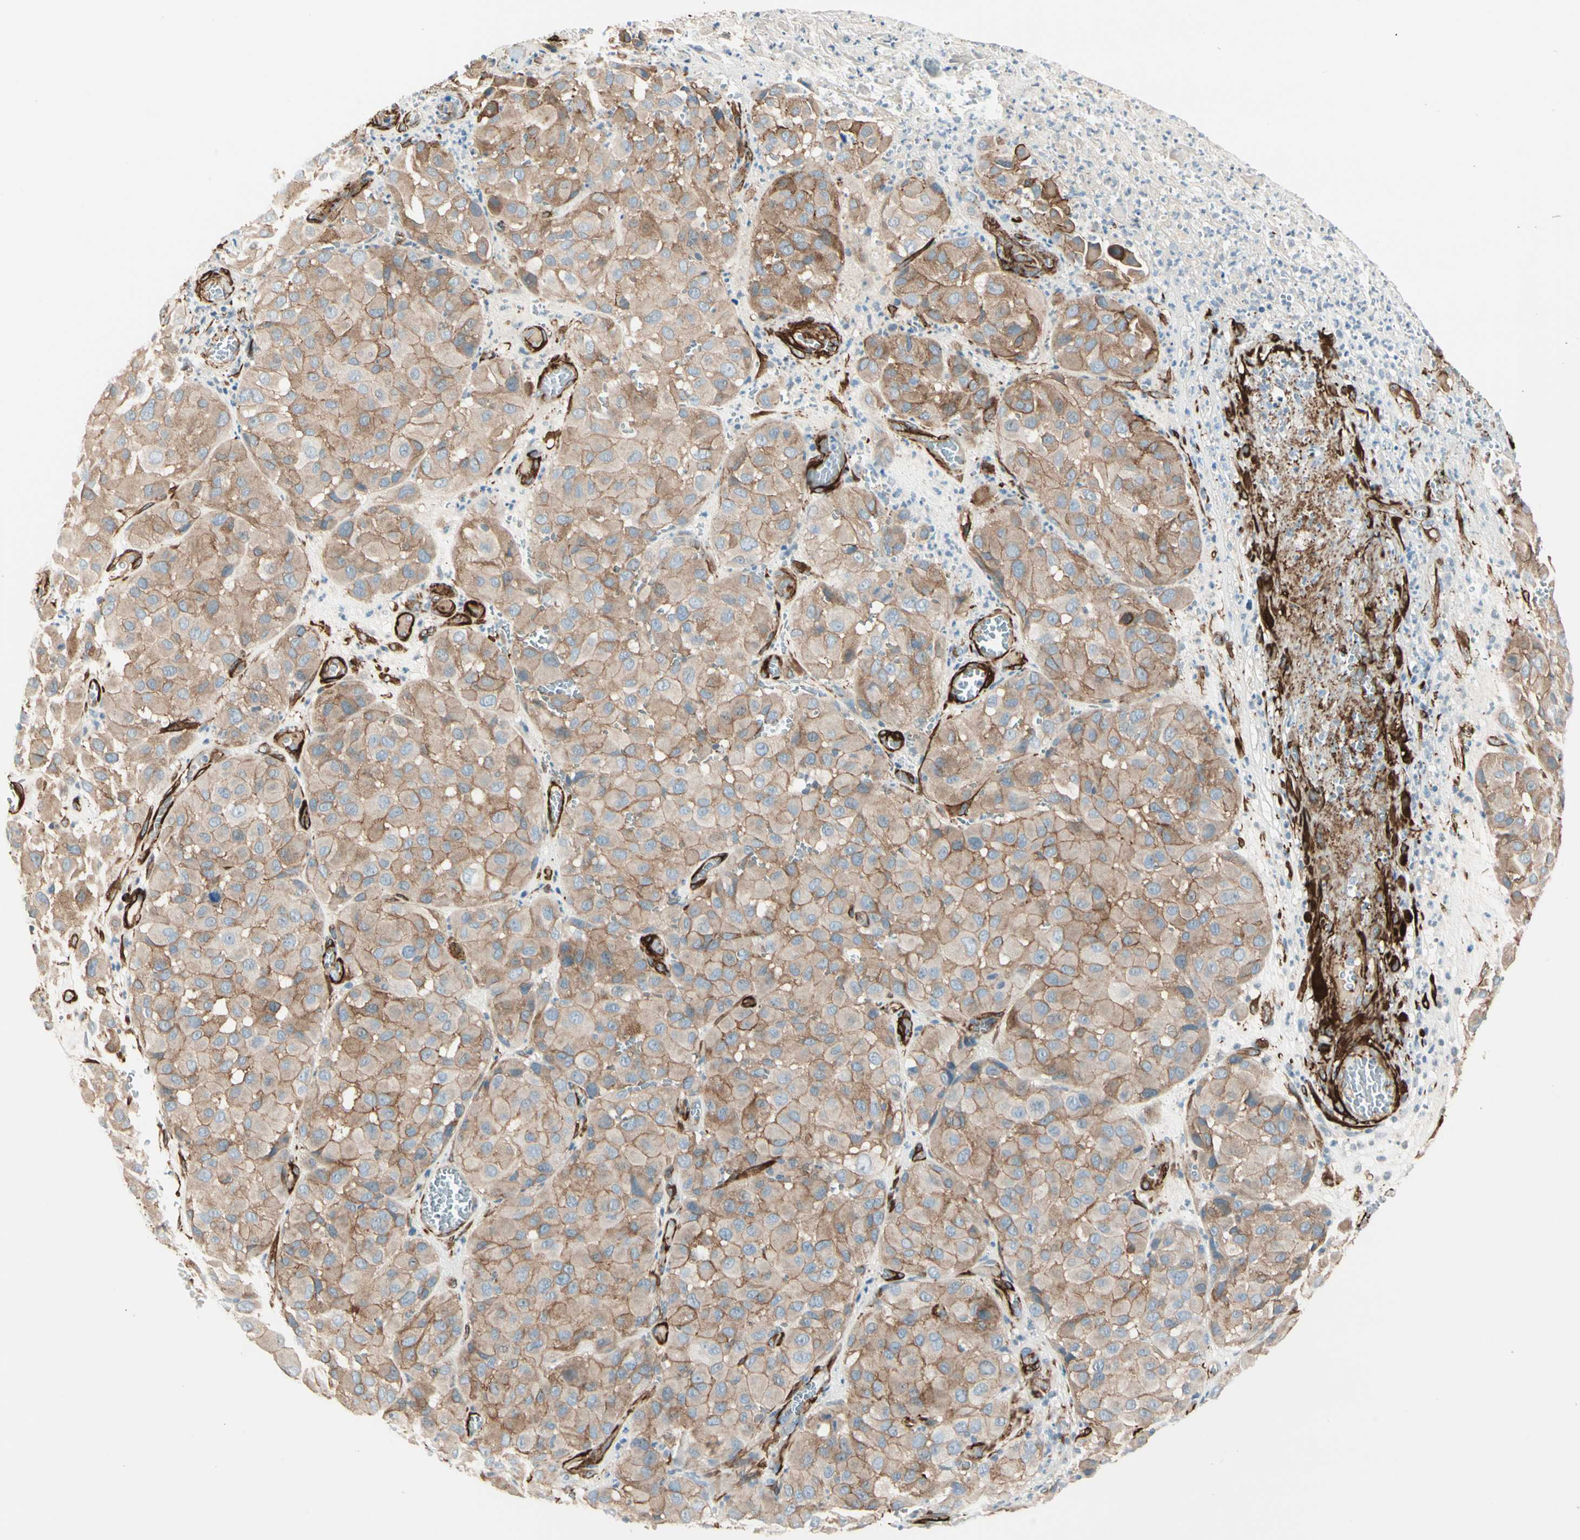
{"staining": {"intensity": "moderate", "quantity": ">75%", "location": "cytoplasmic/membranous"}, "tissue": "melanoma", "cell_type": "Tumor cells", "image_type": "cancer", "snomed": [{"axis": "morphology", "description": "Malignant melanoma, NOS"}, {"axis": "topography", "description": "Skin"}], "caption": "This histopathology image reveals immunohistochemistry staining of melanoma, with medium moderate cytoplasmic/membranous positivity in approximately >75% of tumor cells.", "gene": "CALD1", "patient": {"sex": "female", "age": 21}}